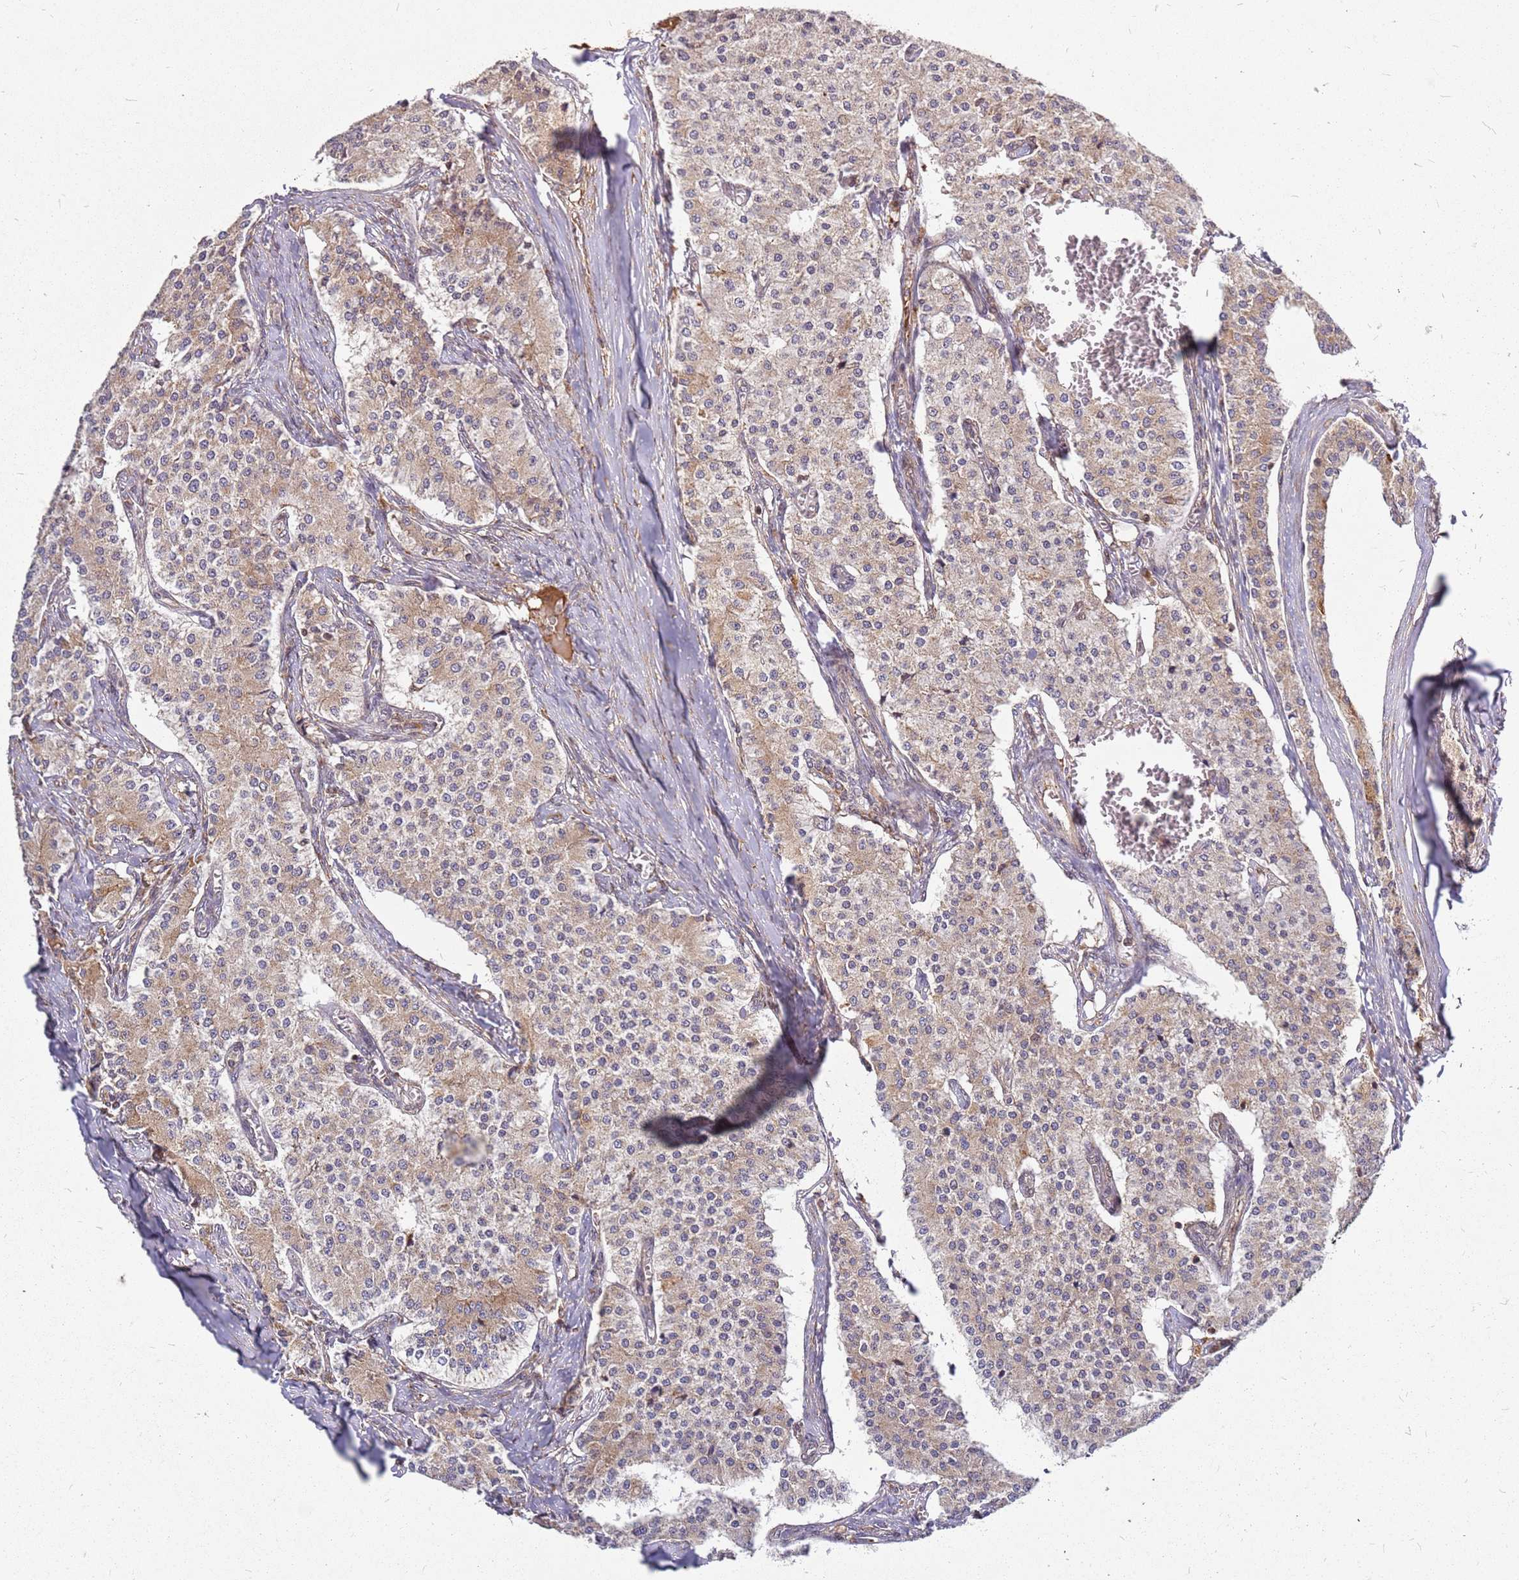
{"staining": {"intensity": "weak", "quantity": "25%-75%", "location": "cytoplasmic/membranous"}, "tissue": "carcinoid", "cell_type": "Tumor cells", "image_type": "cancer", "snomed": [{"axis": "morphology", "description": "Carcinoid, malignant, NOS"}, {"axis": "topography", "description": "Colon"}], "caption": "Carcinoid tissue demonstrates weak cytoplasmic/membranous staining in about 25%-75% of tumor cells Immunohistochemistry (ihc) stains the protein in brown and the nuclei are stained blue.", "gene": "CCDC159", "patient": {"sex": "female", "age": 52}}